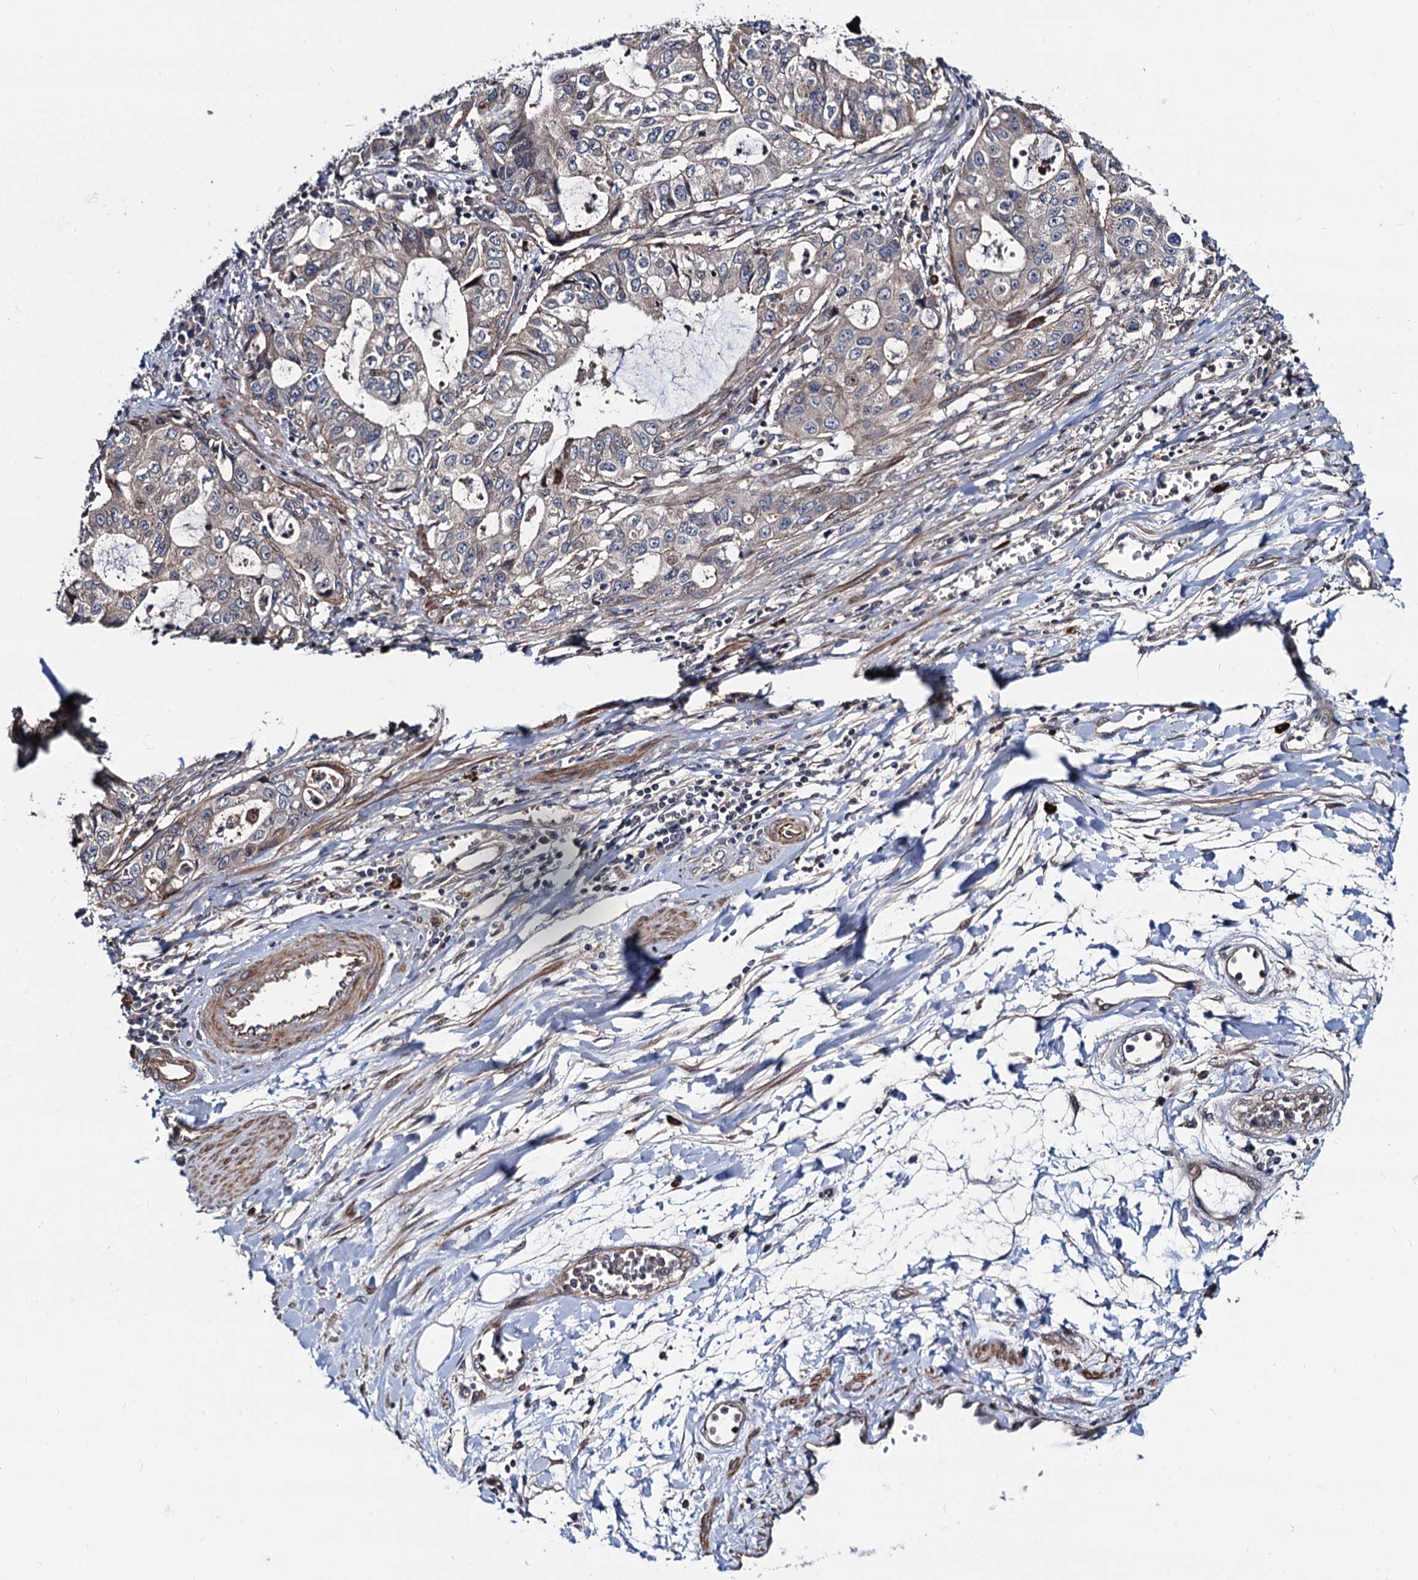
{"staining": {"intensity": "negative", "quantity": "none", "location": "none"}, "tissue": "stomach cancer", "cell_type": "Tumor cells", "image_type": "cancer", "snomed": [{"axis": "morphology", "description": "Adenocarcinoma, NOS"}, {"axis": "topography", "description": "Stomach, upper"}], "caption": "Stomach adenocarcinoma was stained to show a protein in brown. There is no significant staining in tumor cells.", "gene": "KXD1", "patient": {"sex": "female", "age": 52}}